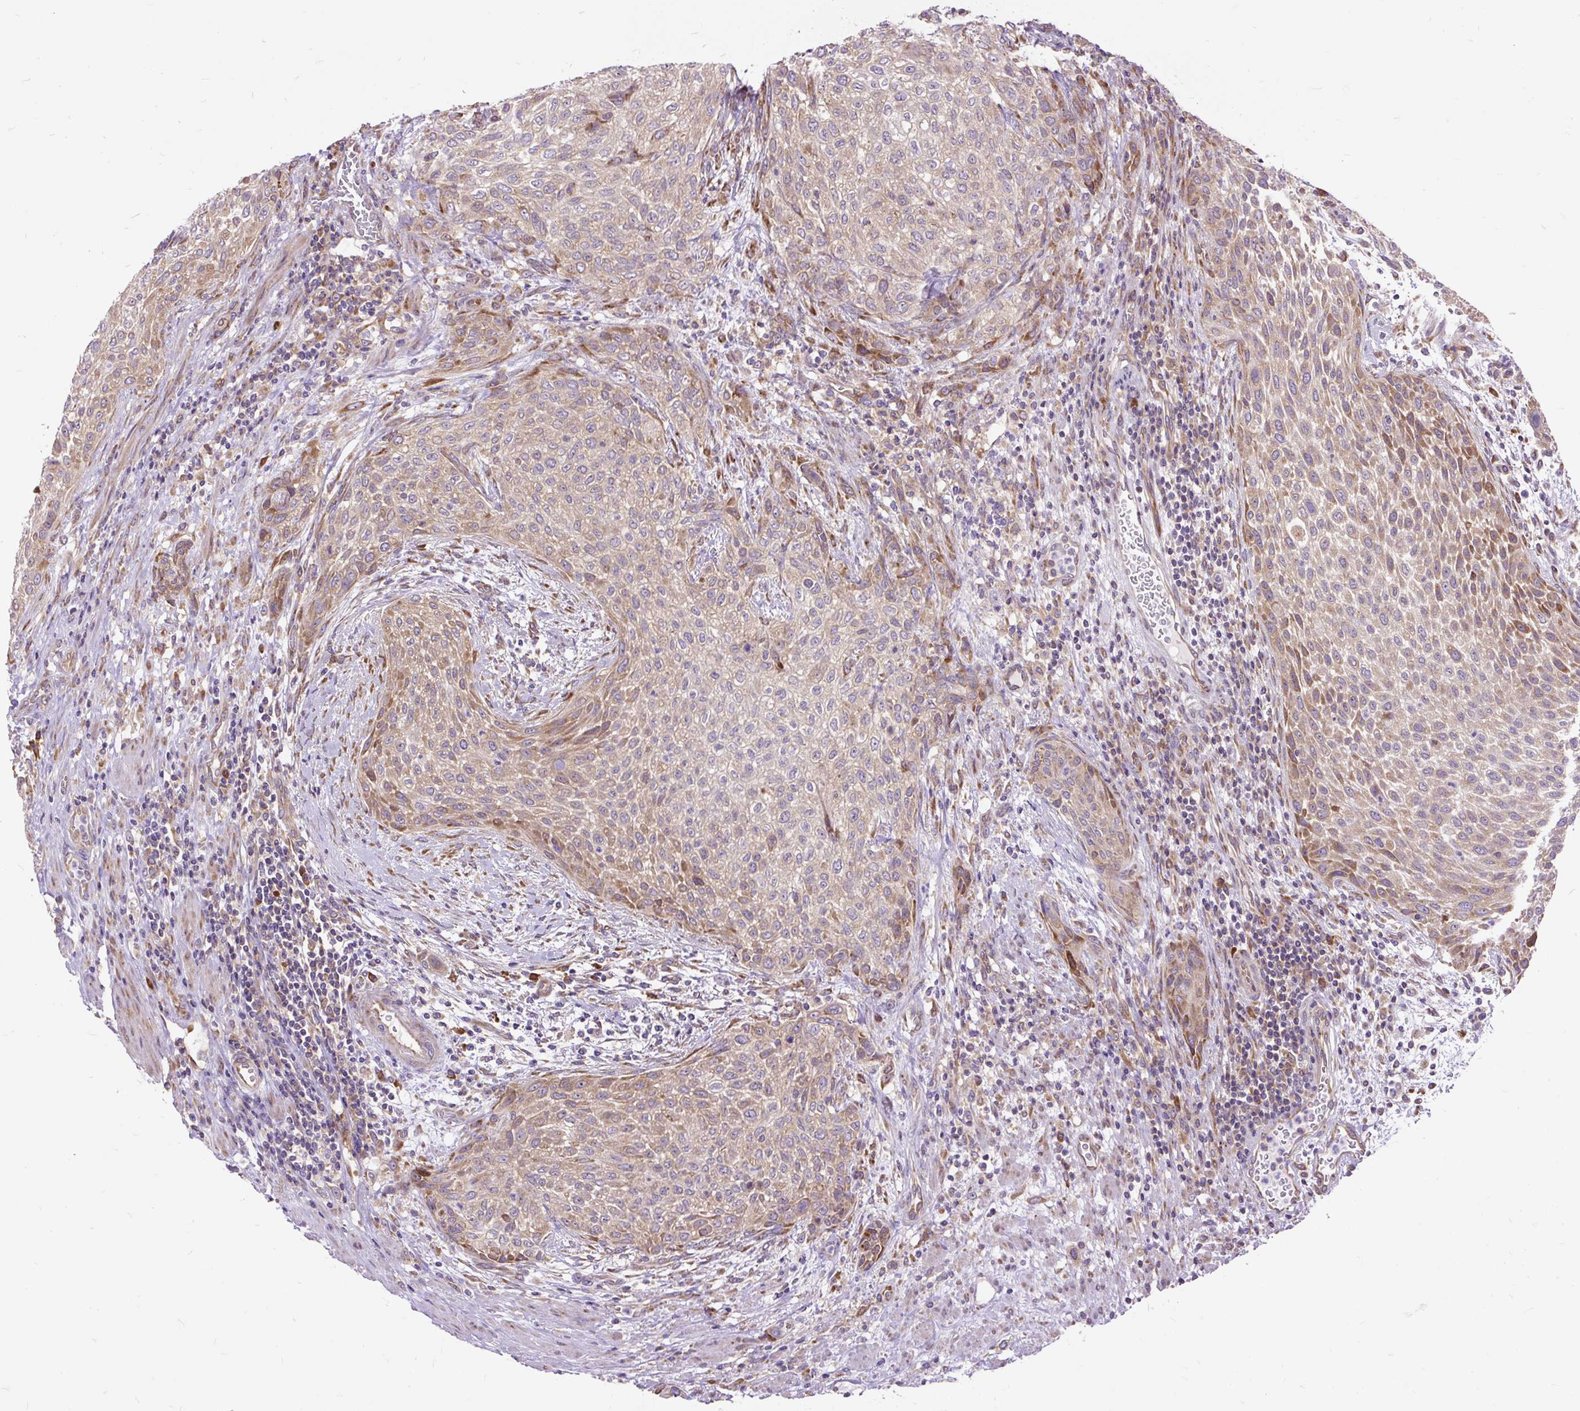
{"staining": {"intensity": "weak", "quantity": ">75%", "location": "cytoplasmic/membranous"}, "tissue": "urothelial cancer", "cell_type": "Tumor cells", "image_type": "cancer", "snomed": [{"axis": "morphology", "description": "Urothelial carcinoma, High grade"}, {"axis": "topography", "description": "Urinary bladder"}], "caption": "High-power microscopy captured an immunohistochemistry (IHC) photomicrograph of urothelial cancer, revealing weak cytoplasmic/membranous staining in approximately >75% of tumor cells.", "gene": "RPS5", "patient": {"sex": "male", "age": 35}}